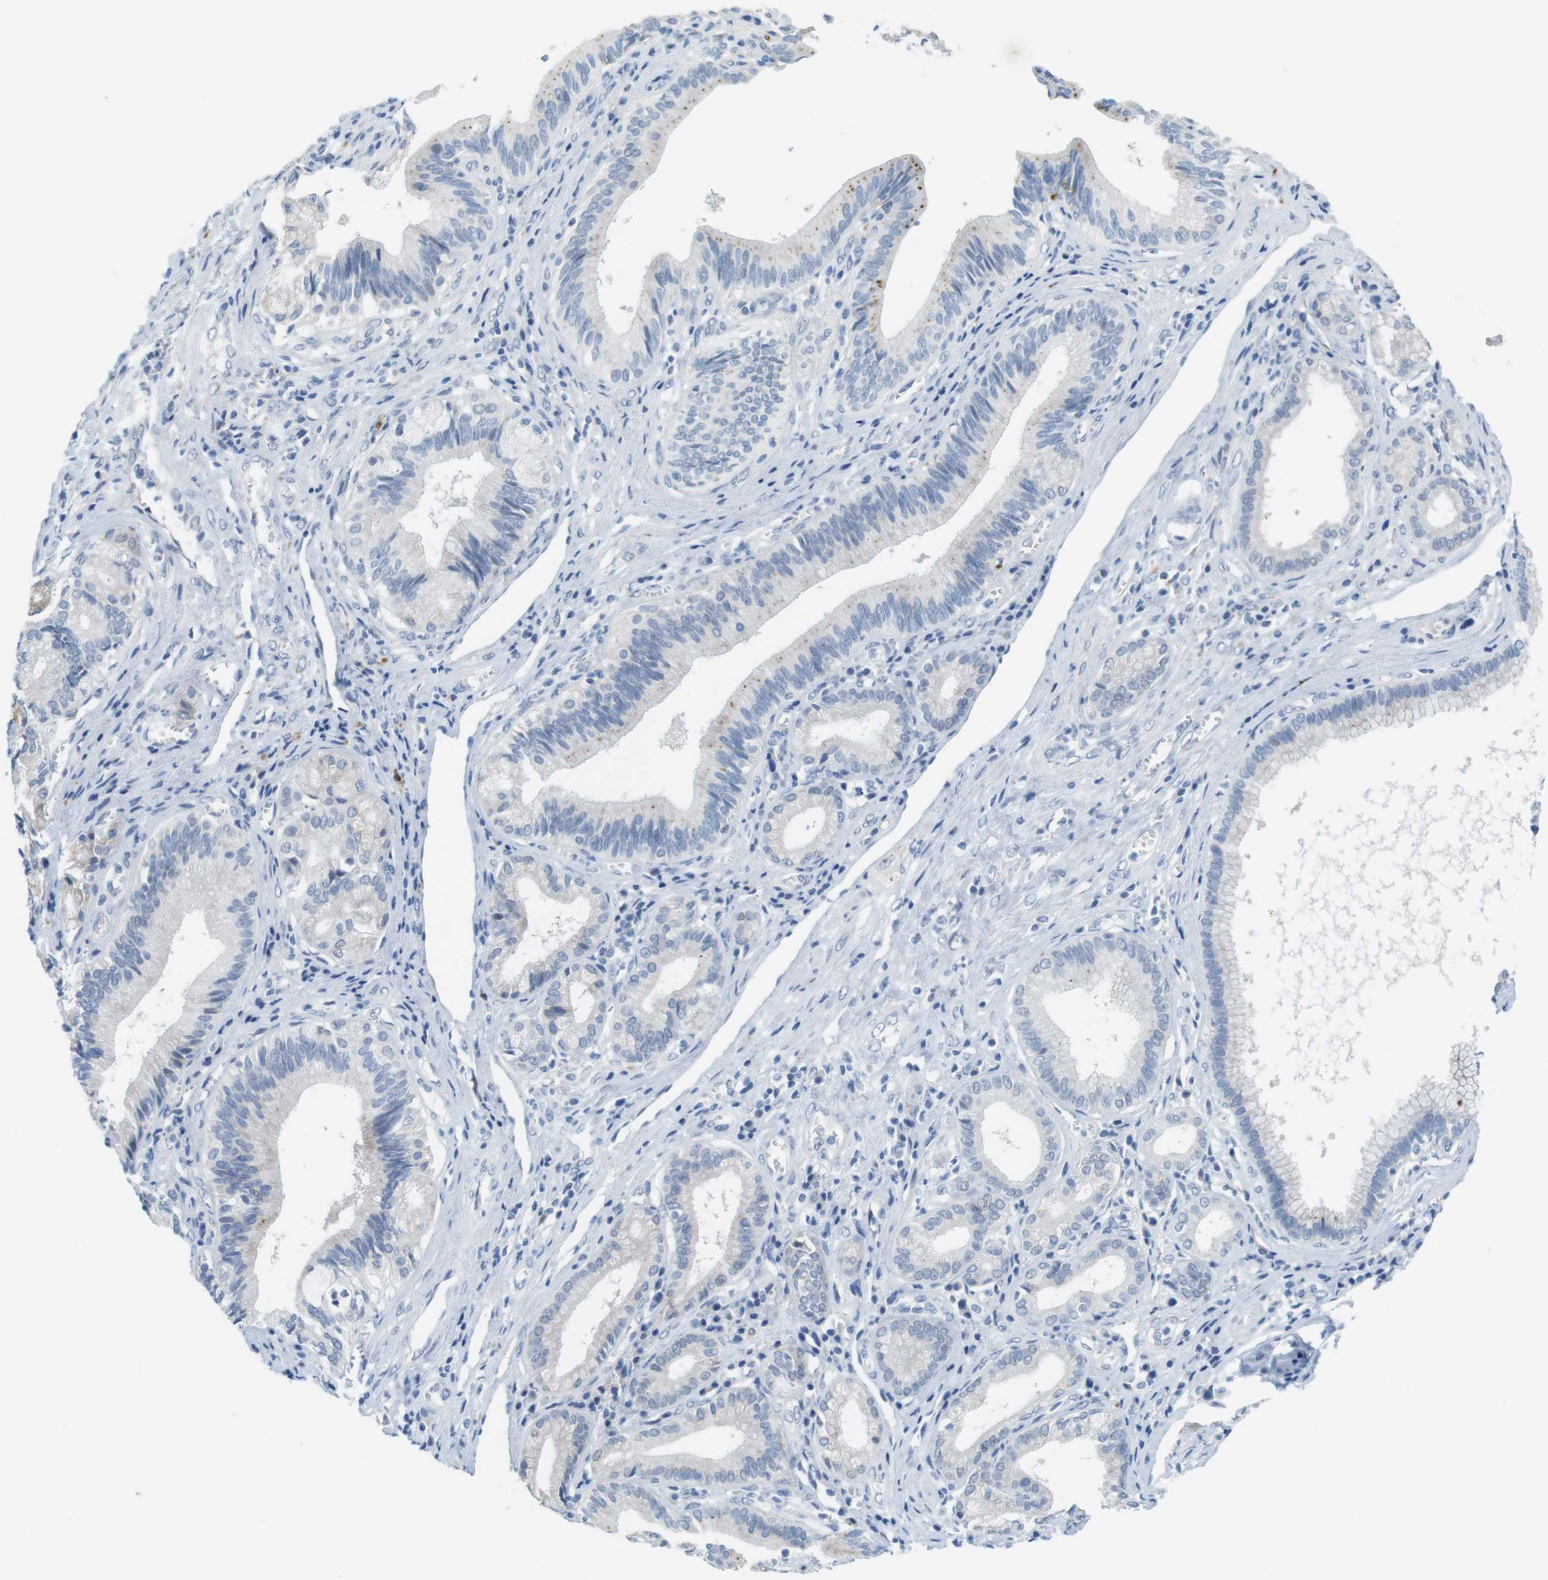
{"staining": {"intensity": "negative", "quantity": "none", "location": "none"}, "tissue": "pancreatic cancer", "cell_type": "Tumor cells", "image_type": "cancer", "snomed": [{"axis": "morphology", "description": "Adenocarcinoma, NOS"}, {"axis": "topography", "description": "Pancreas"}], "caption": "Tumor cells are negative for protein expression in human pancreatic cancer. (Stains: DAB (3,3'-diaminobenzidine) immunohistochemistry (IHC) with hematoxylin counter stain, Microscopy: brightfield microscopy at high magnification).", "gene": "YIPF1", "patient": {"sex": "female", "age": 75}}